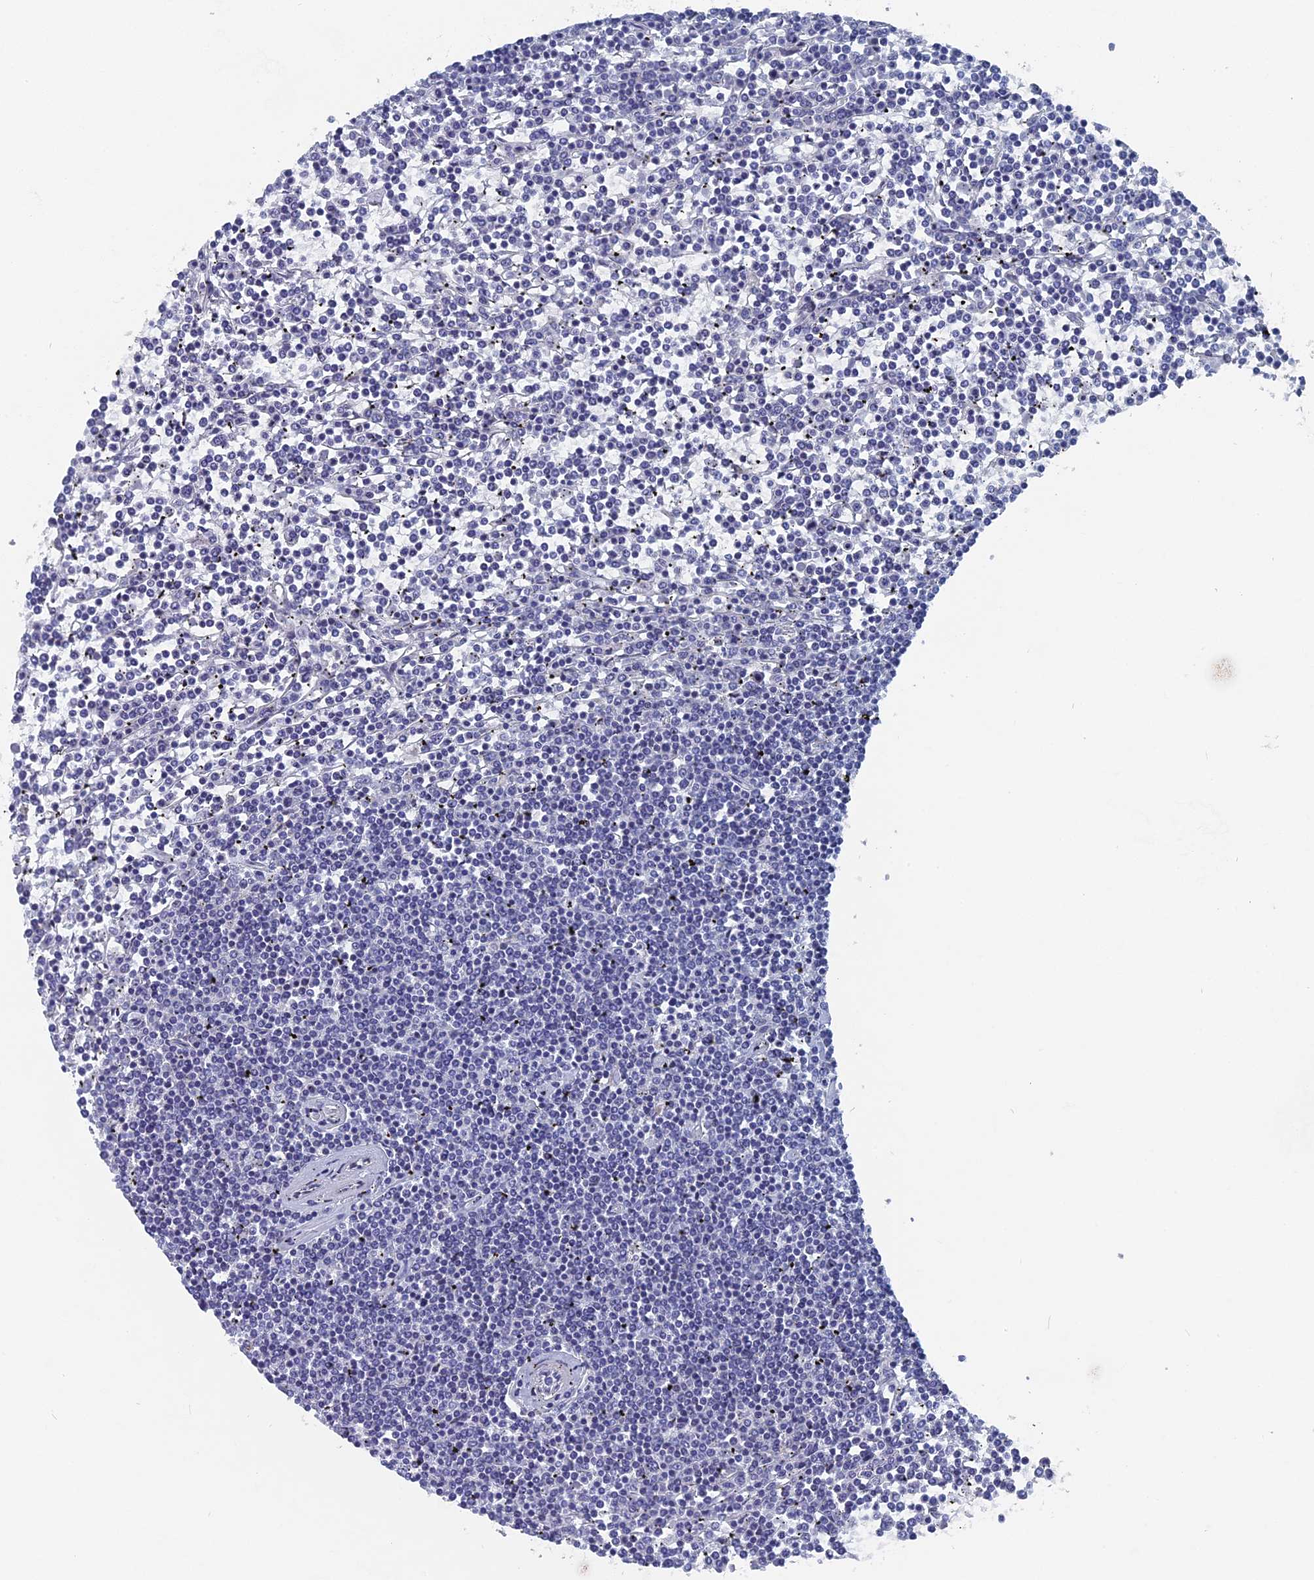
{"staining": {"intensity": "negative", "quantity": "none", "location": "none"}, "tissue": "lymphoma", "cell_type": "Tumor cells", "image_type": "cancer", "snomed": [{"axis": "morphology", "description": "Malignant lymphoma, non-Hodgkin's type, Low grade"}, {"axis": "topography", "description": "Spleen"}], "caption": "Immunohistochemistry photomicrograph of malignant lymphoma, non-Hodgkin's type (low-grade) stained for a protein (brown), which demonstrates no staining in tumor cells.", "gene": "HIGD1A", "patient": {"sex": "female", "age": 19}}